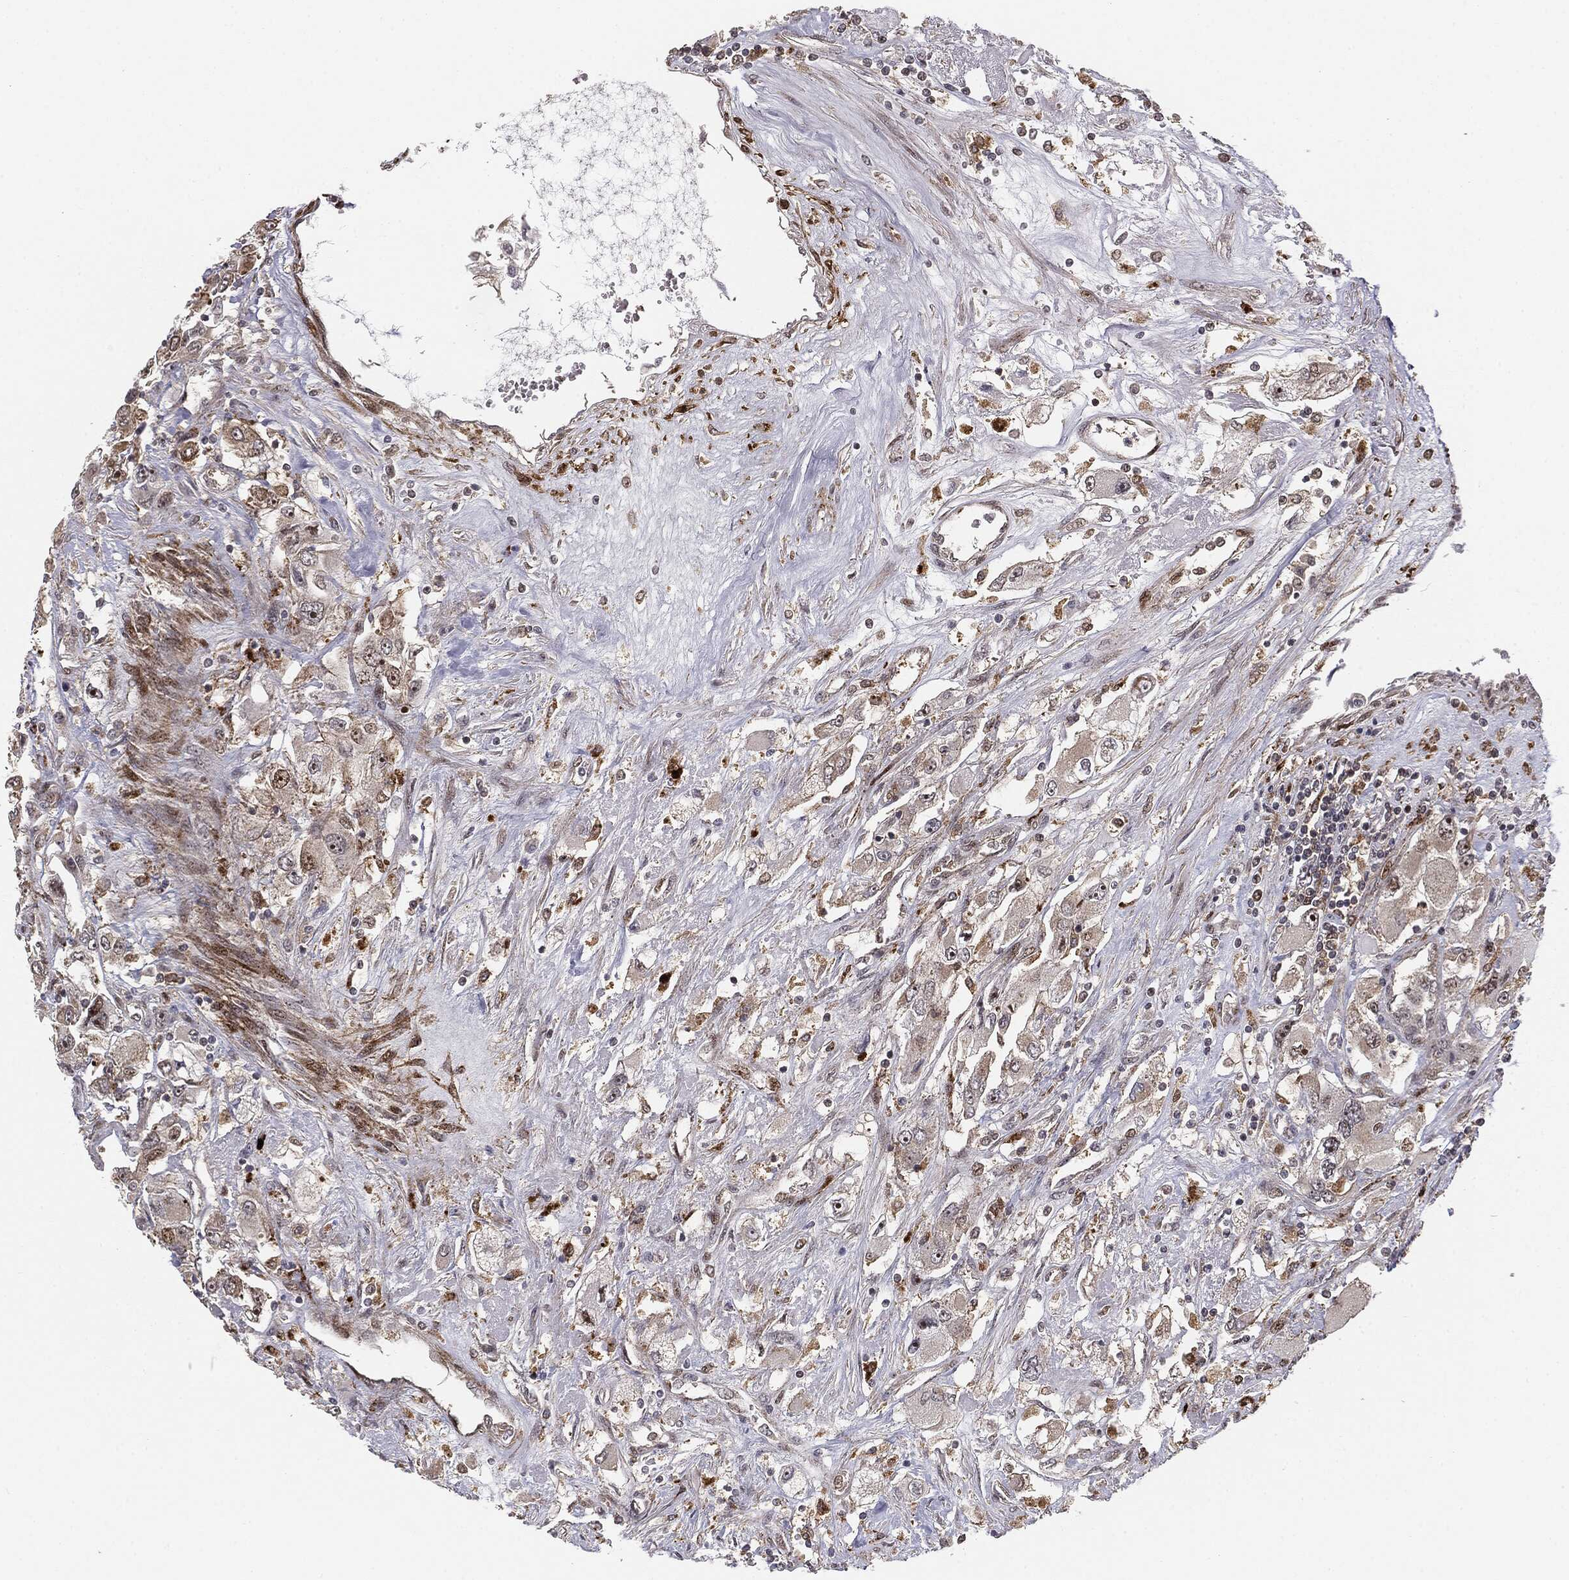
{"staining": {"intensity": "negative", "quantity": "none", "location": "none"}, "tissue": "renal cancer", "cell_type": "Tumor cells", "image_type": "cancer", "snomed": [{"axis": "morphology", "description": "Adenocarcinoma, NOS"}, {"axis": "topography", "description": "Kidney"}], "caption": "DAB immunohistochemical staining of human renal cancer (adenocarcinoma) exhibits no significant positivity in tumor cells. (DAB (3,3'-diaminobenzidine) immunohistochemistry, high magnification).", "gene": "PTEN", "patient": {"sex": "female", "age": 52}}